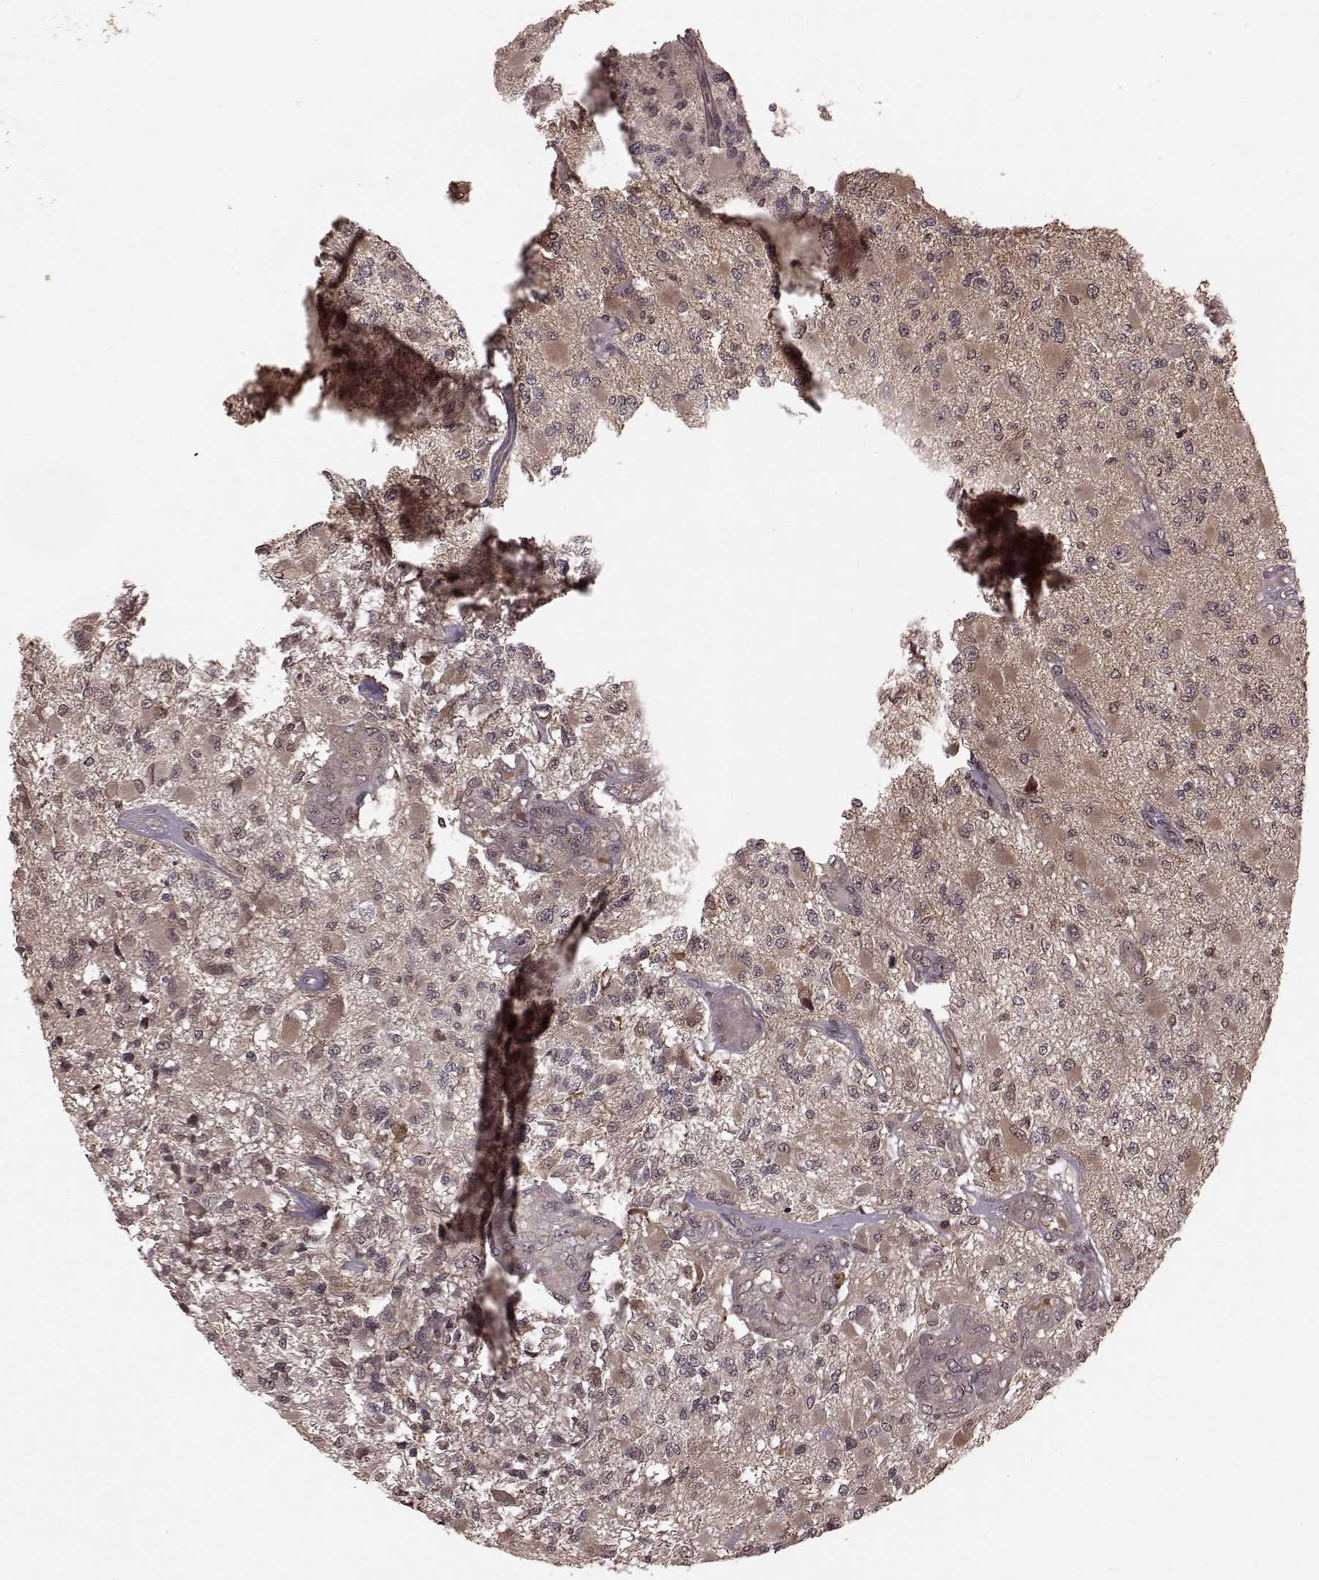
{"staining": {"intensity": "weak", "quantity": ">75%", "location": "cytoplasmic/membranous"}, "tissue": "glioma", "cell_type": "Tumor cells", "image_type": "cancer", "snomed": [{"axis": "morphology", "description": "Glioma, malignant, High grade"}, {"axis": "topography", "description": "Brain"}], "caption": "Immunohistochemistry (IHC) micrograph of neoplastic tissue: high-grade glioma (malignant) stained using immunohistochemistry (IHC) reveals low levels of weak protein expression localized specifically in the cytoplasmic/membranous of tumor cells, appearing as a cytoplasmic/membranous brown color.", "gene": "GSS", "patient": {"sex": "female", "age": 63}}